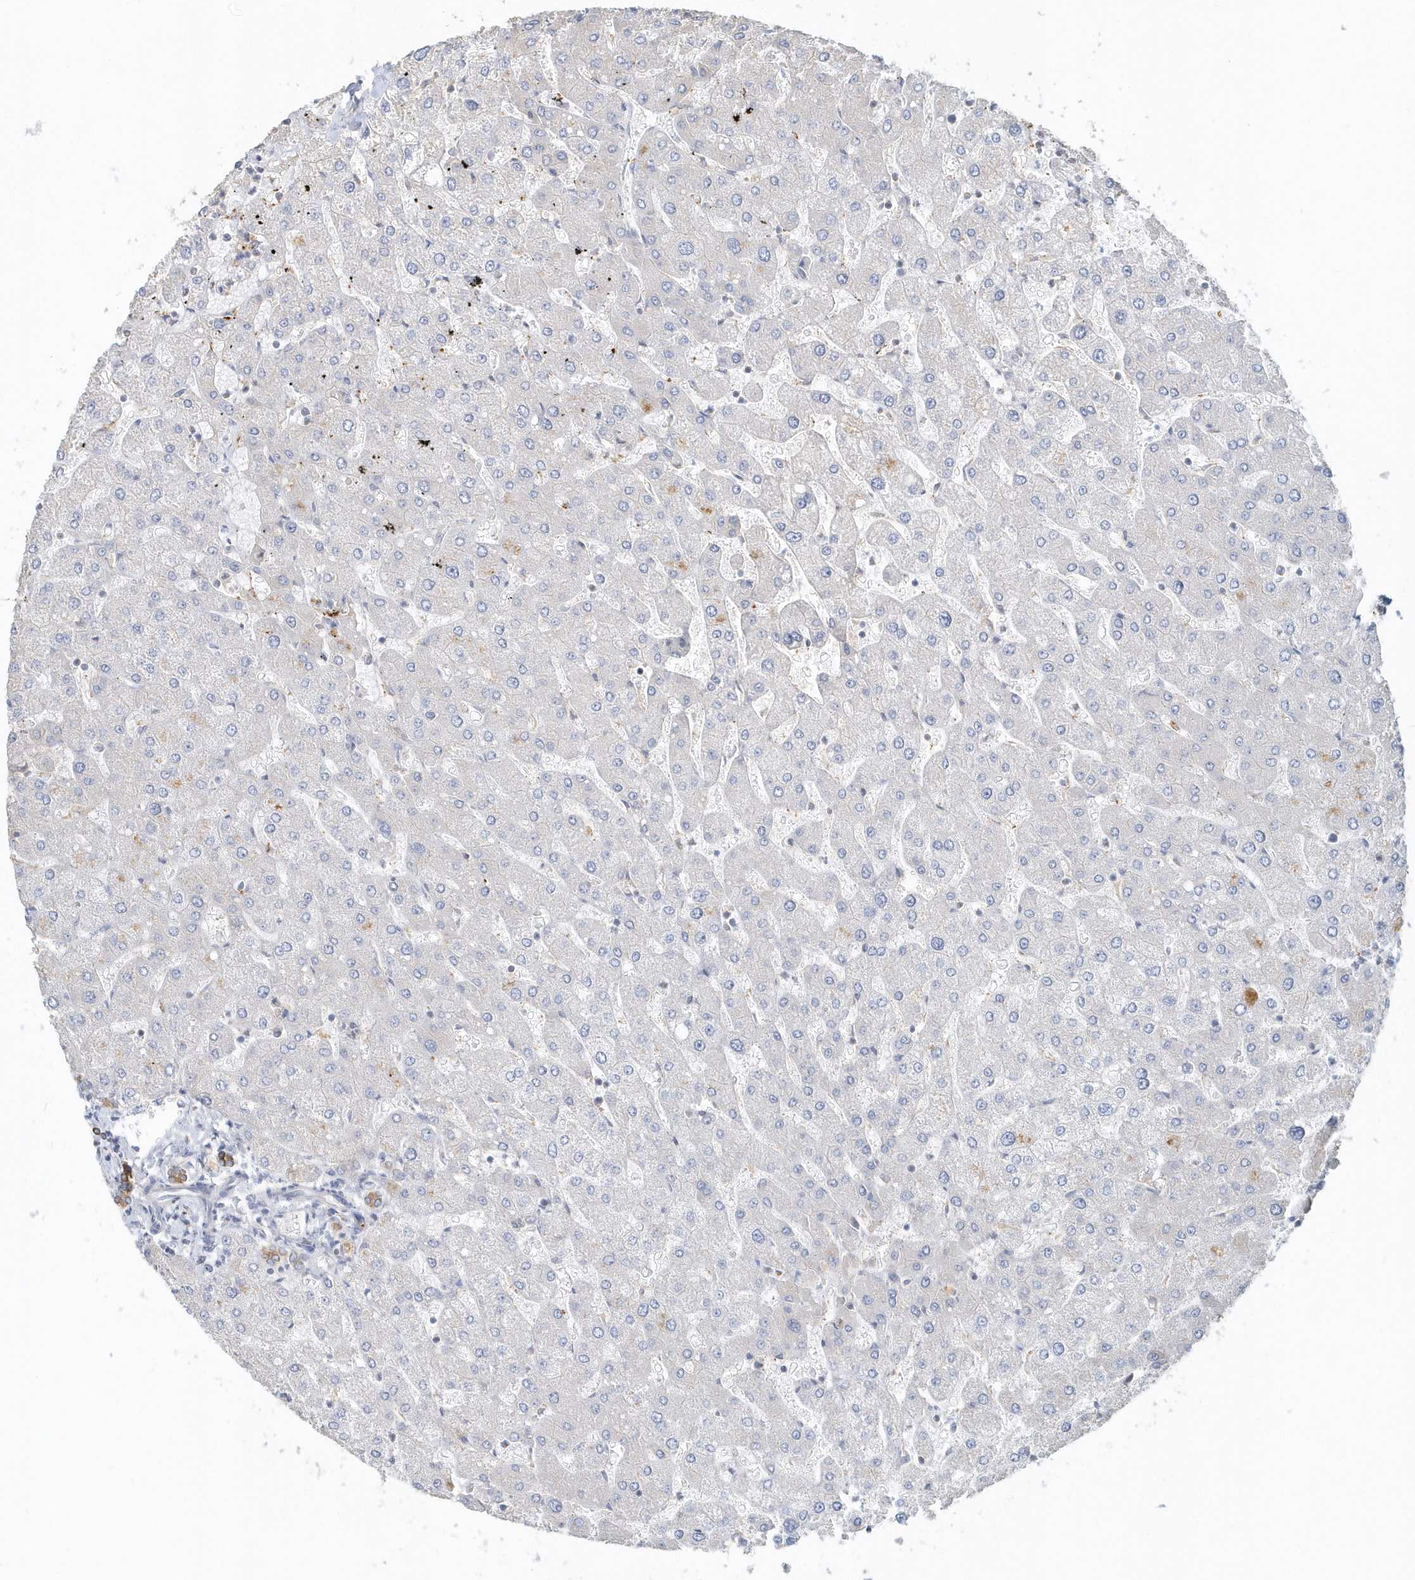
{"staining": {"intensity": "weak", "quantity": ">75%", "location": "cytoplasmic/membranous"}, "tissue": "liver", "cell_type": "Cholangiocytes", "image_type": "normal", "snomed": [{"axis": "morphology", "description": "Normal tissue, NOS"}, {"axis": "topography", "description": "Liver"}], "caption": "A low amount of weak cytoplasmic/membranous staining is present in about >75% of cholangiocytes in normal liver. (DAB (3,3'-diaminobenzidine) = brown stain, brightfield microscopy at high magnification).", "gene": "MMRN1", "patient": {"sex": "male", "age": 55}}